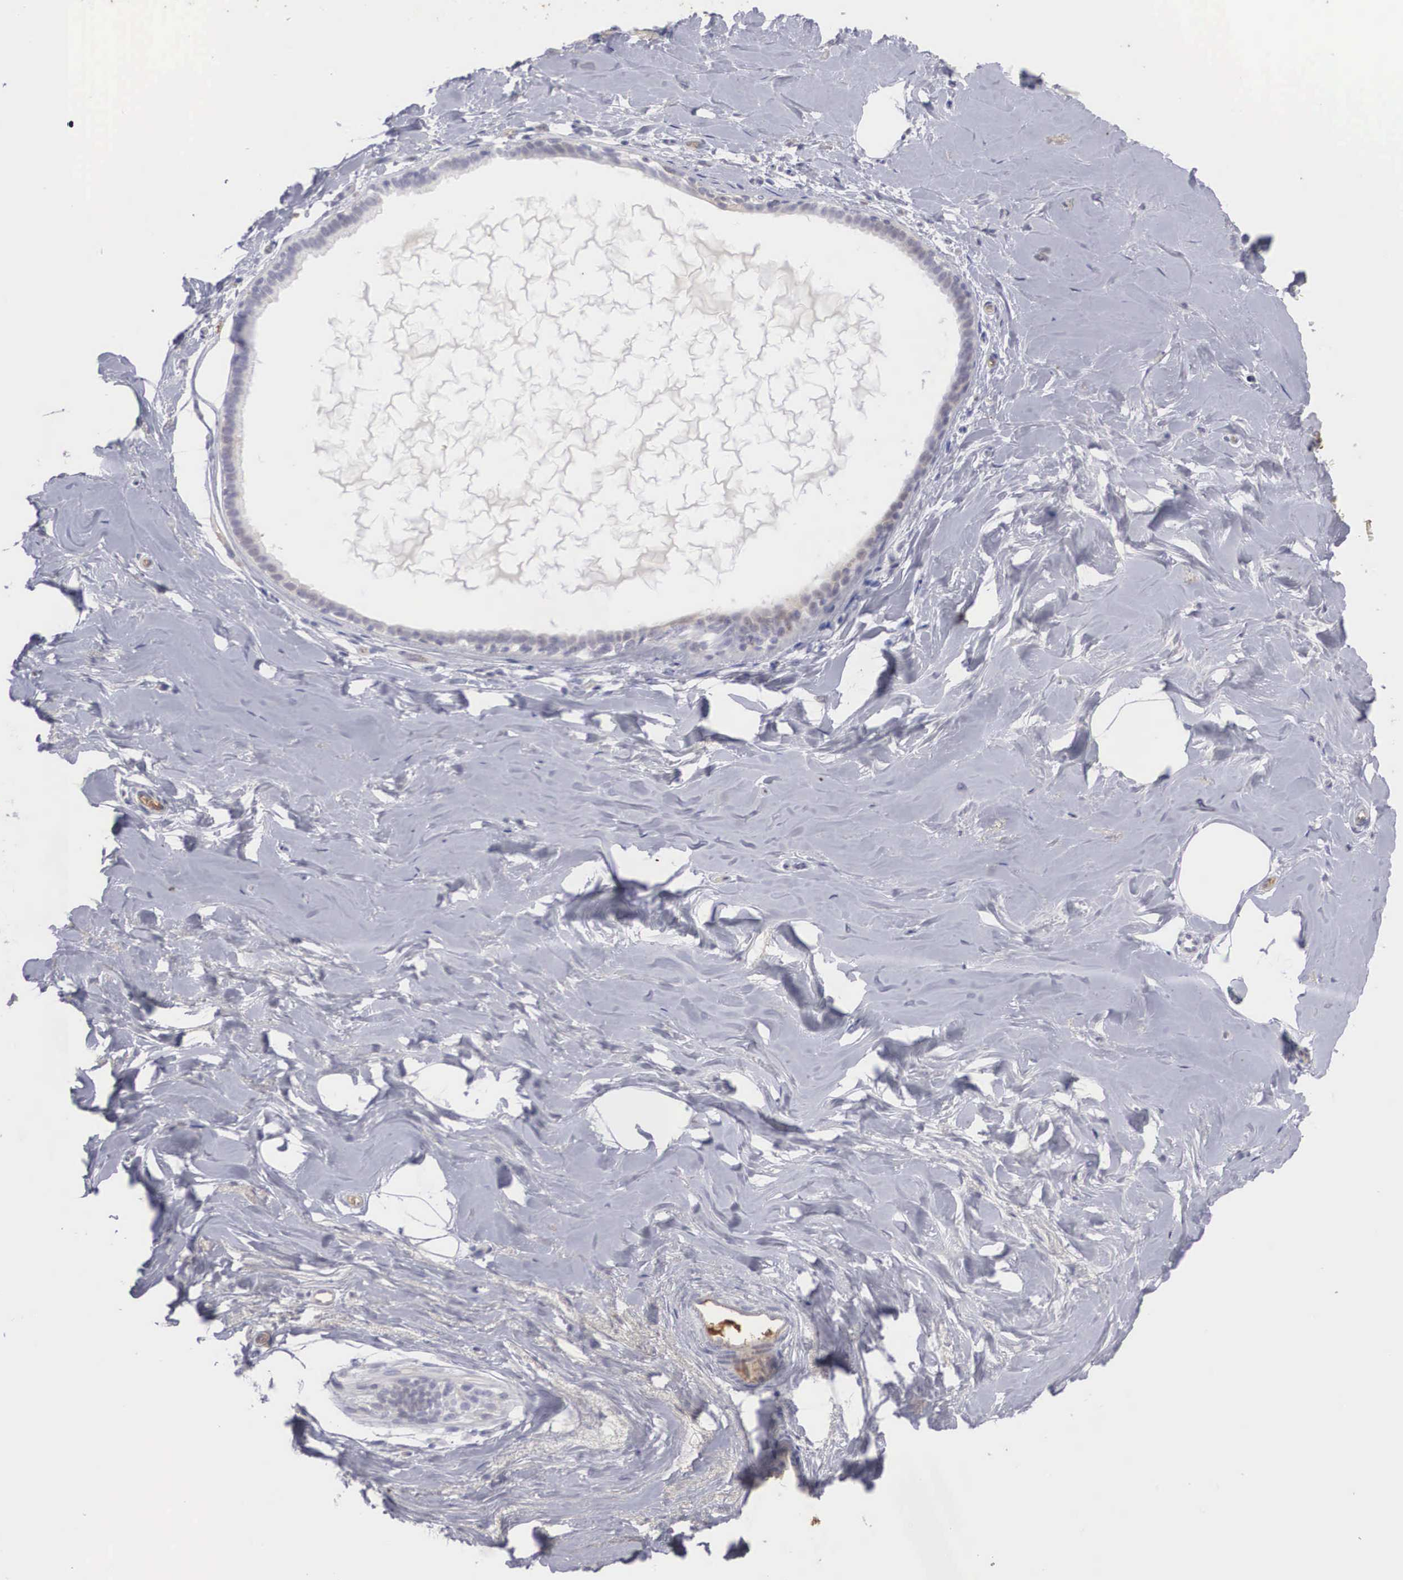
{"staining": {"intensity": "negative", "quantity": "none", "location": "none"}, "tissue": "breast", "cell_type": "Adipocytes", "image_type": "normal", "snomed": [{"axis": "morphology", "description": "Normal tissue, NOS"}, {"axis": "topography", "description": "Breast"}], "caption": "The photomicrograph reveals no staining of adipocytes in benign breast.", "gene": "RBPJ", "patient": {"sex": "female", "age": 54}}